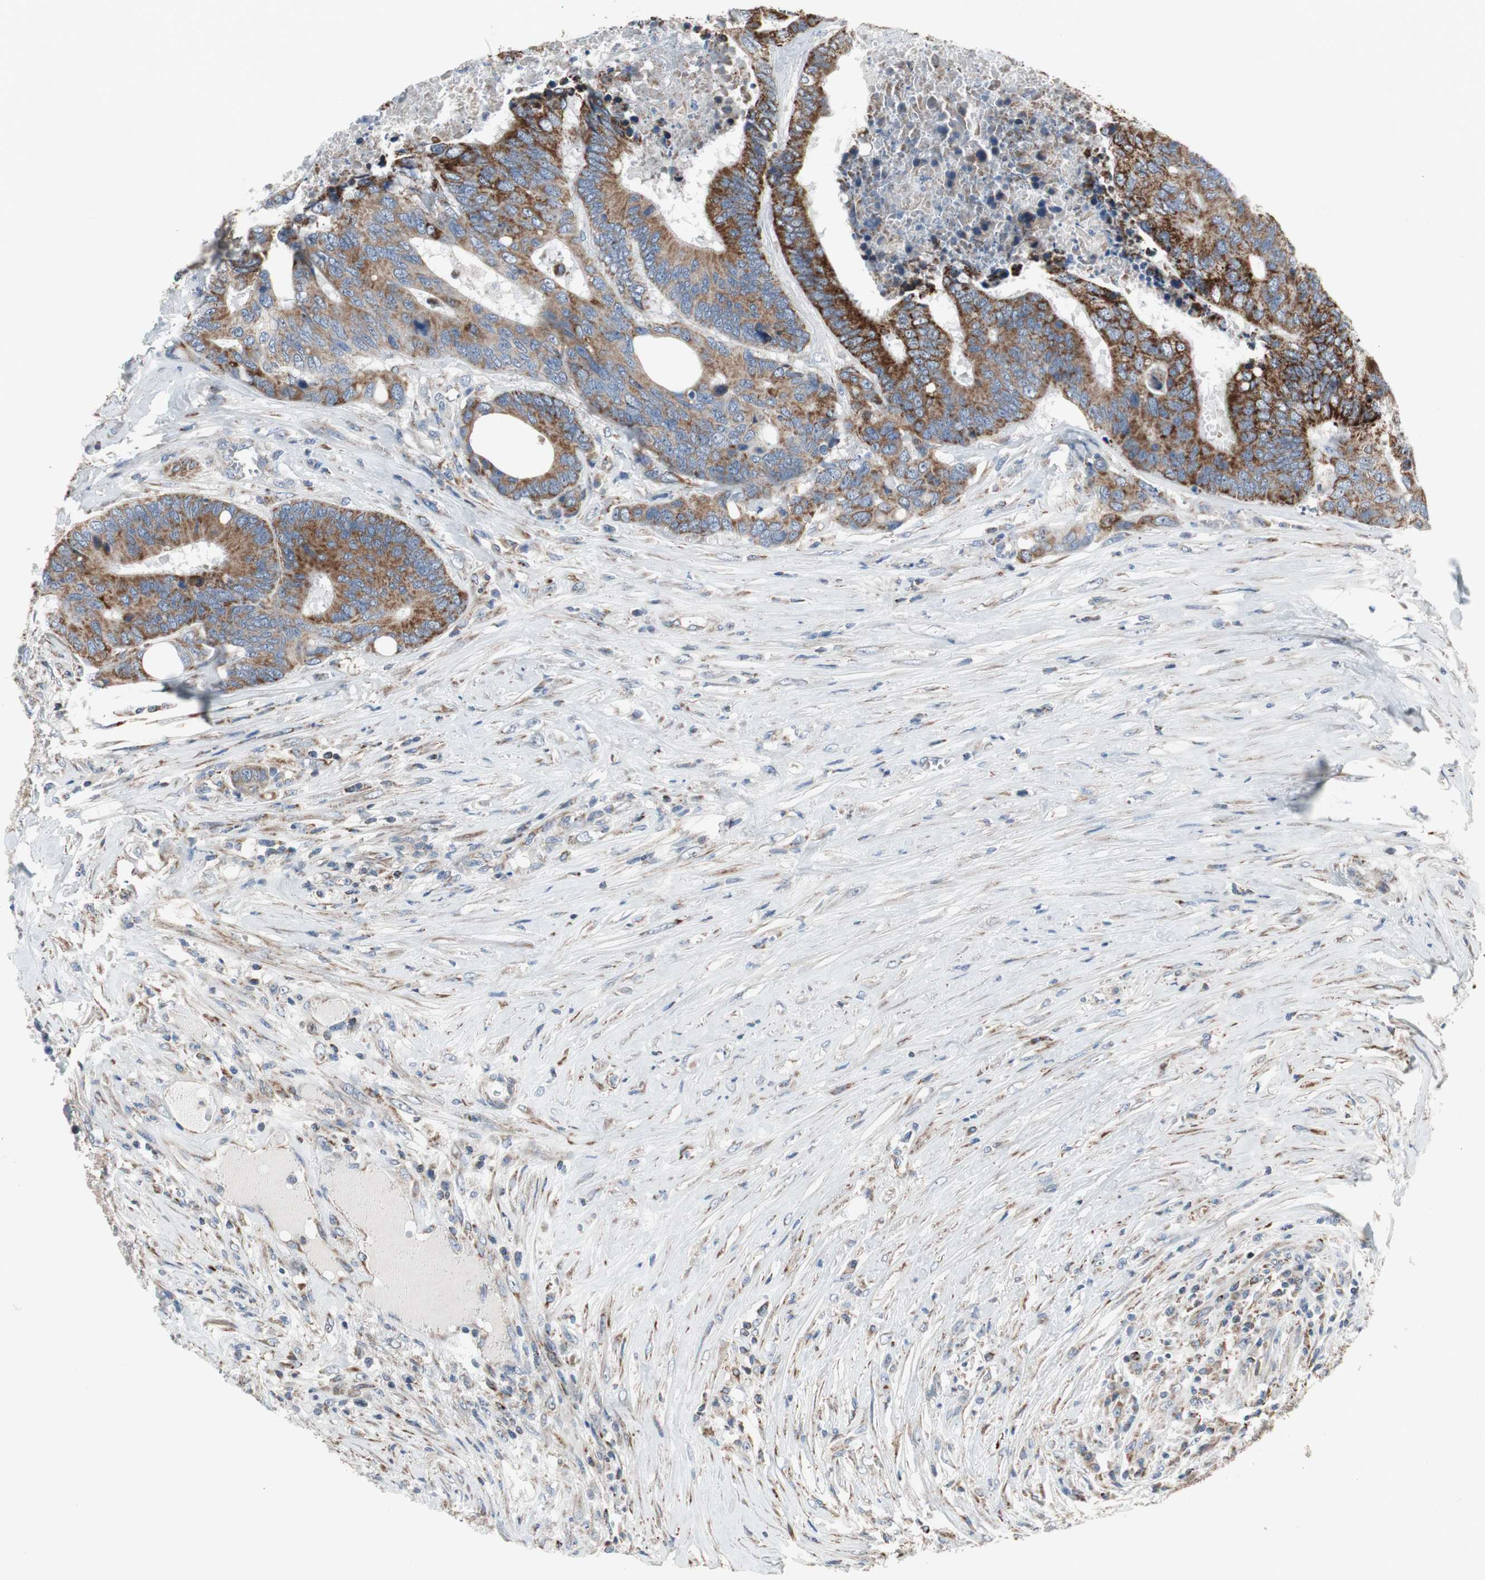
{"staining": {"intensity": "moderate", "quantity": ">75%", "location": "cytoplasmic/membranous"}, "tissue": "colorectal cancer", "cell_type": "Tumor cells", "image_type": "cancer", "snomed": [{"axis": "morphology", "description": "Adenocarcinoma, NOS"}, {"axis": "topography", "description": "Rectum"}], "caption": "An immunohistochemistry photomicrograph of tumor tissue is shown. Protein staining in brown shows moderate cytoplasmic/membranous positivity in adenocarcinoma (colorectal) within tumor cells.", "gene": "CPT1A", "patient": {"sex": "male", "age": 55}}